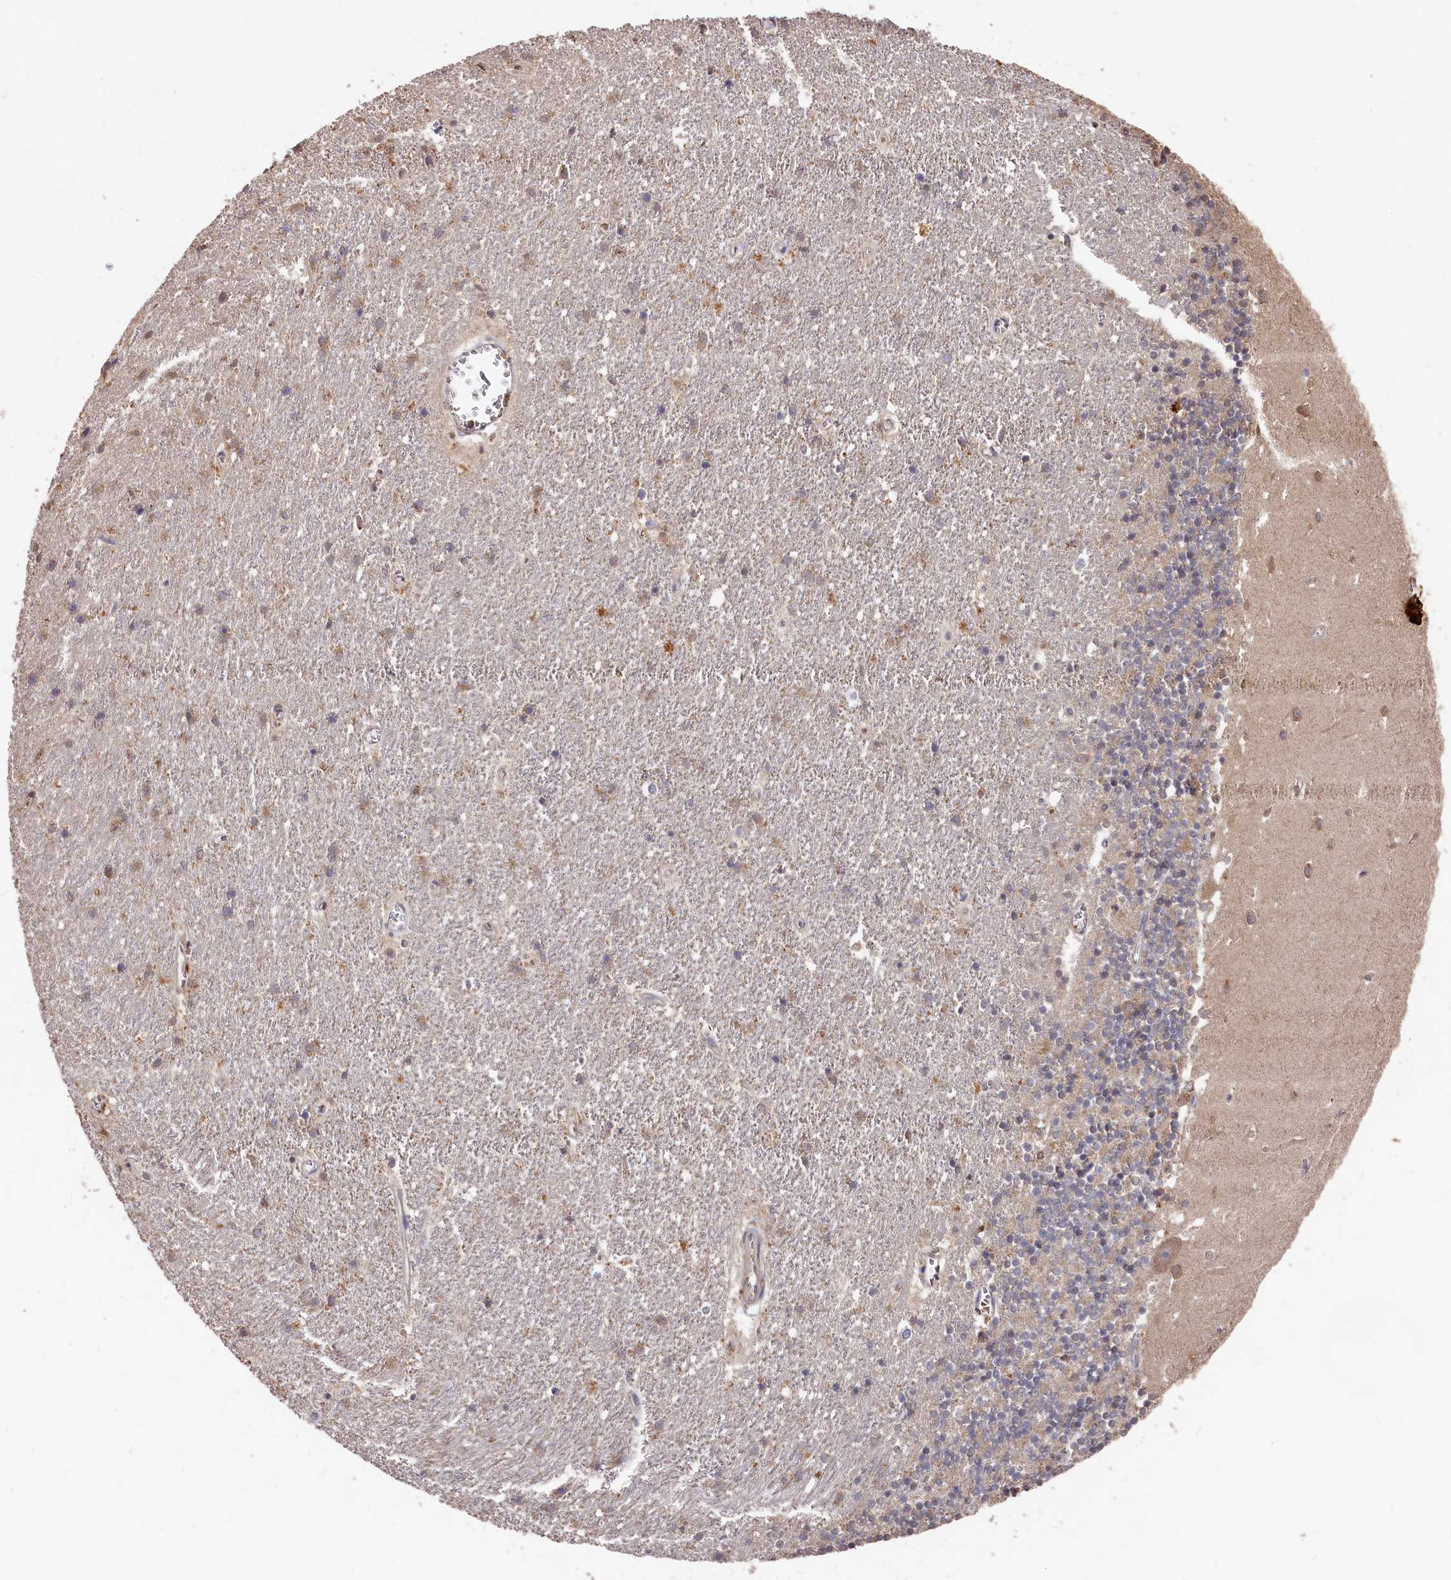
{"staining": {"intensity": "weak", "quantity": "25%-75%", "location": "cytoplasmic/membranous"}, "tissue": "cerebellum", "cell_type": "Cells in granular layer", "image_type": "normal", "snomed": [{"axis": "morphology", "description": "Normal tissue, NOS"}, {"axis": "topography", "description": "Cerebellum"}], "caption": "Protein staining demonstrates weak cytoplasmic/membranous positivity in about 25%-75% of cells in granular layer in benign cerebellum. Using DAB (3,3'-diaminobenzidine) (brown) and hematoxylin (blue) stains, captured at high magnification using brightfield microscopy.", "gene": "DHRS11", "patient": {"sex": "male", "age": 54}}